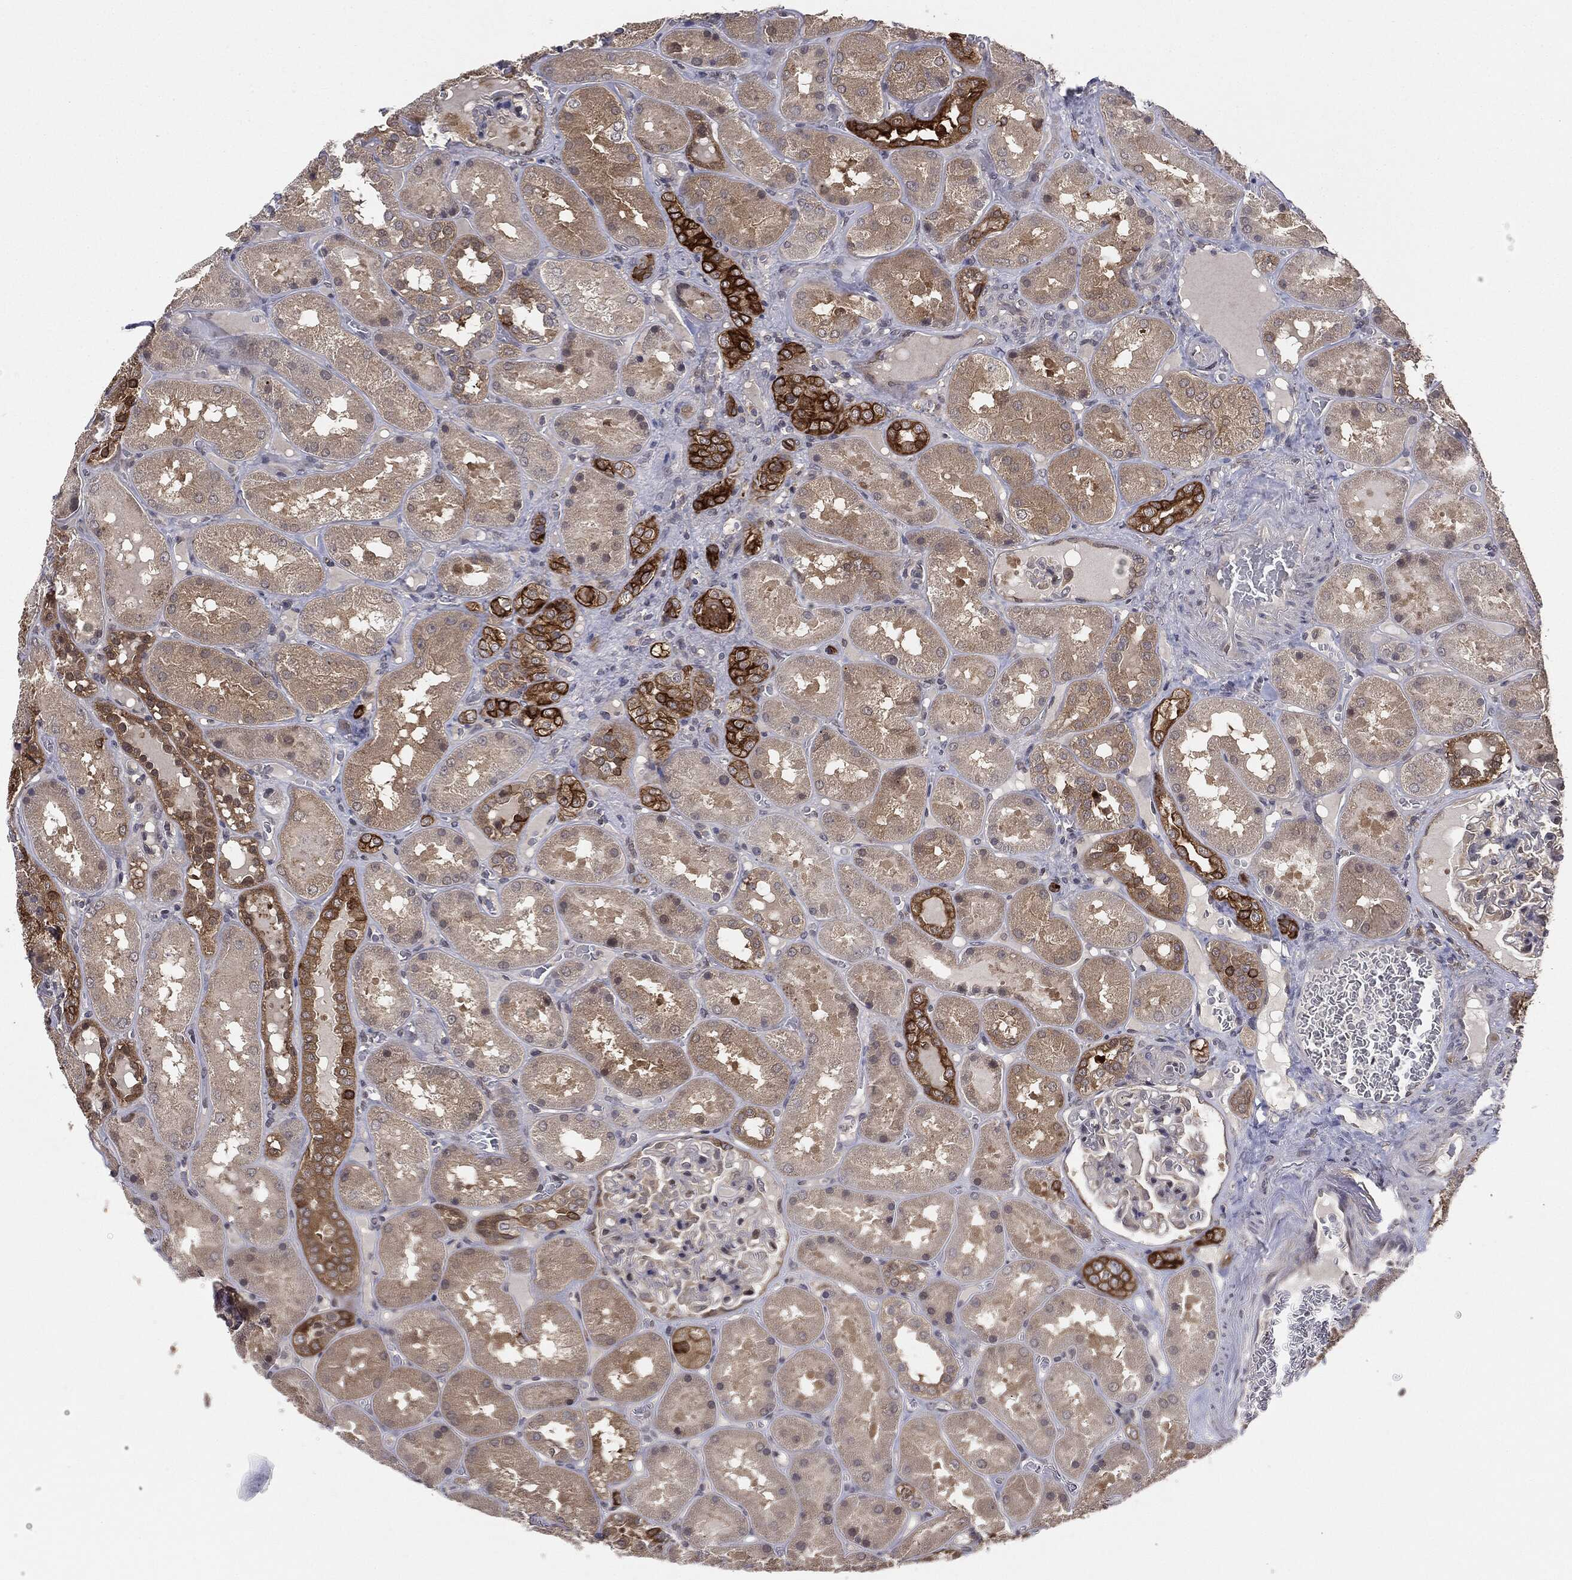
{"staining": {"intensity": "negative", "quantity": "none", "location": "none"}, "tissue": "kidney", "cell_type": "Cells in glomeruli", "image_type": "normal", "snomed": [{"axis": "morphology", "description": "Normal tissue, NOS"}, {"axis": "topography", "description": "Kidney"}], "caption": "A micrograph of kidney stained for a protein exhibits no brown staining in cells in glomeruli. The staining is performed using DAB brown chromogen with nuclei counter-stained in using hematoxylin.", "gene": "KRT7", "patient": {"sex": "male", "age": 73}}